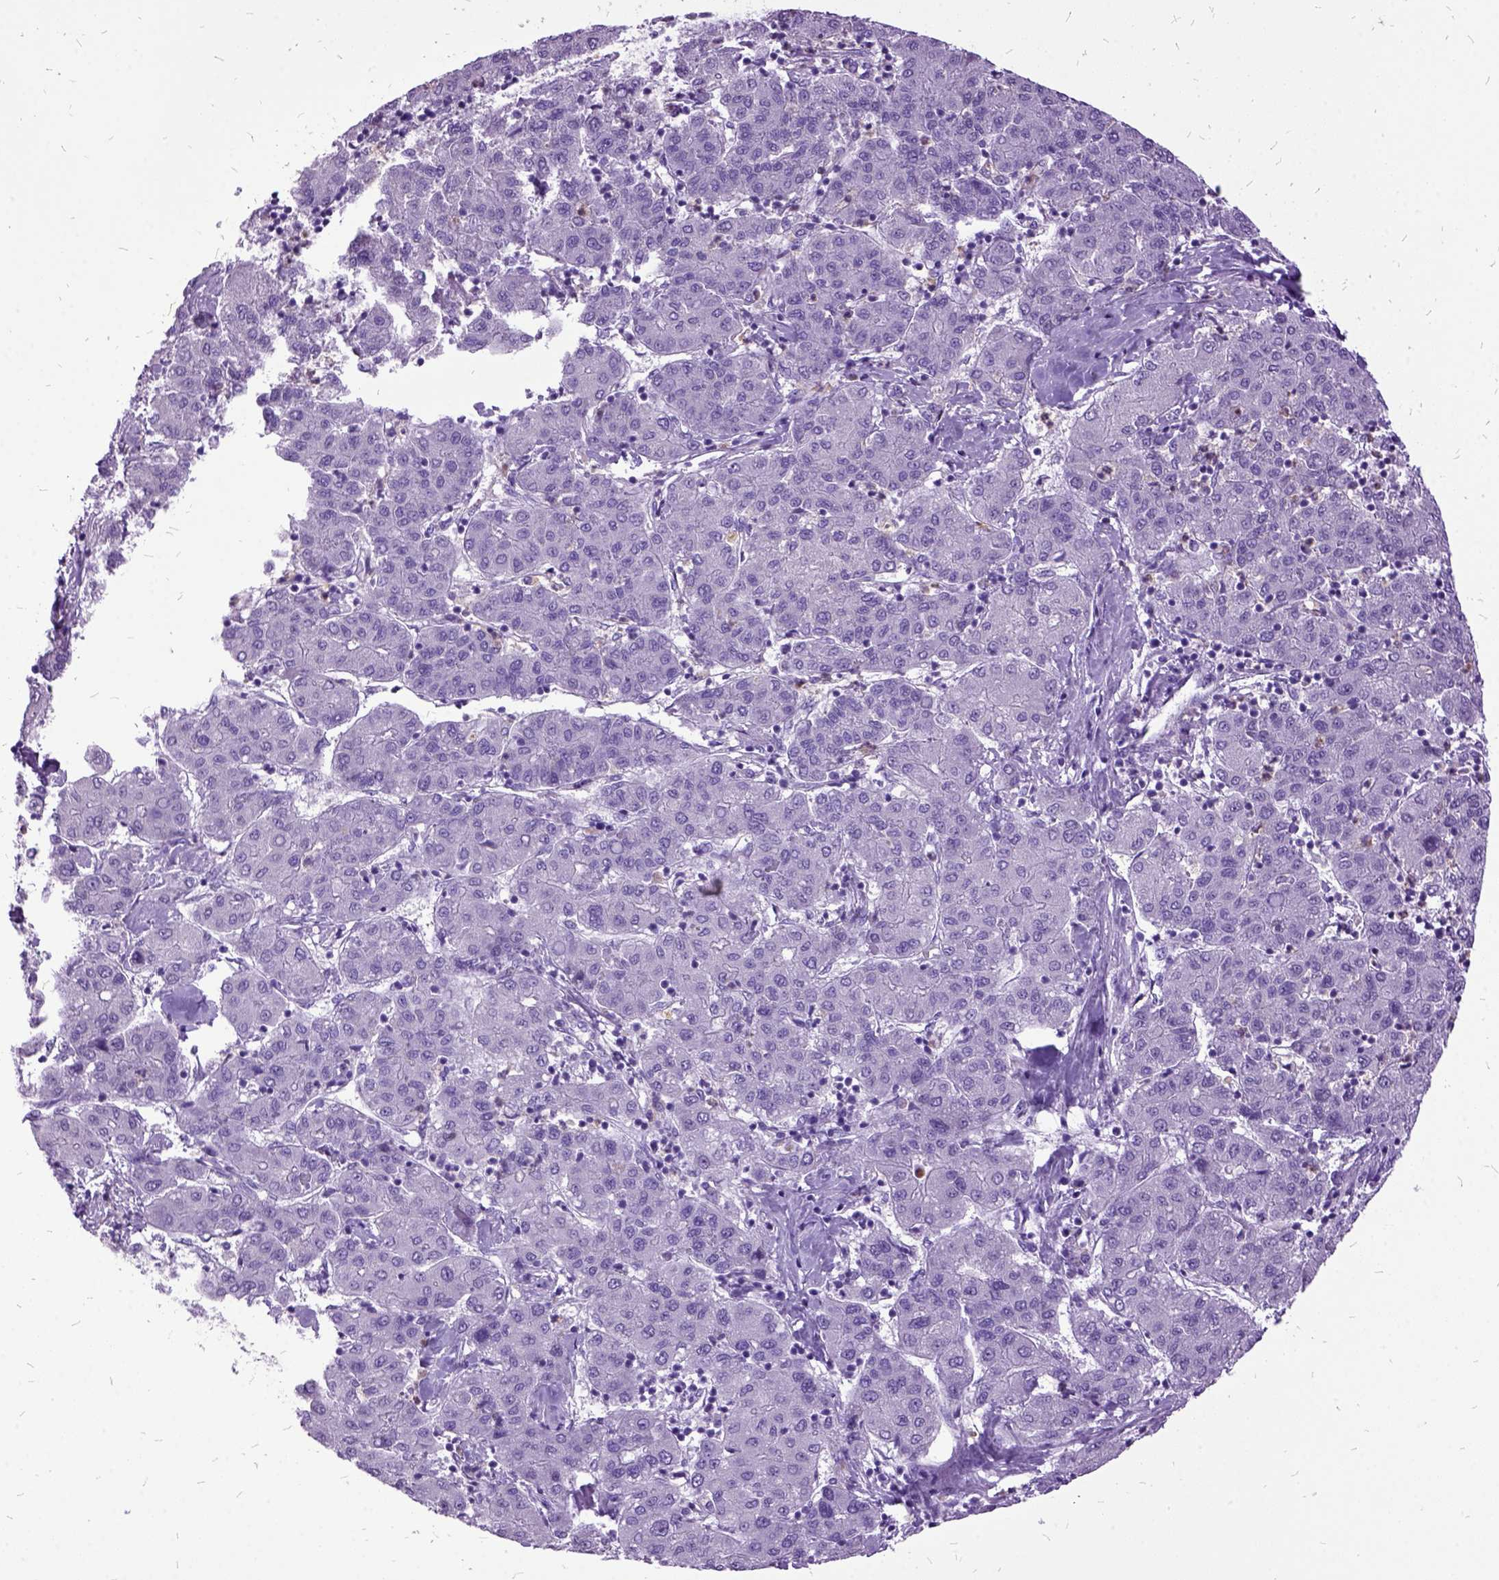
{"staining": {"intensity": "negative", "quantity": "none", "location": "none"}, "tissue": "liver cancer", "cell_type": "Tumor cells", "image_type": "cancer", "snomed": [{"axis": "morphology", "description": "Carcinoma, Hepatocellular, NOS"}, {"axis": "topography", "description": "Liver"}], "caption": "IHC of human liver cancer (hepatocellular carcinoma) displays no expression in tumor cells.", "gene": "MME", "patient": {"sex": "male", "age": 65}}